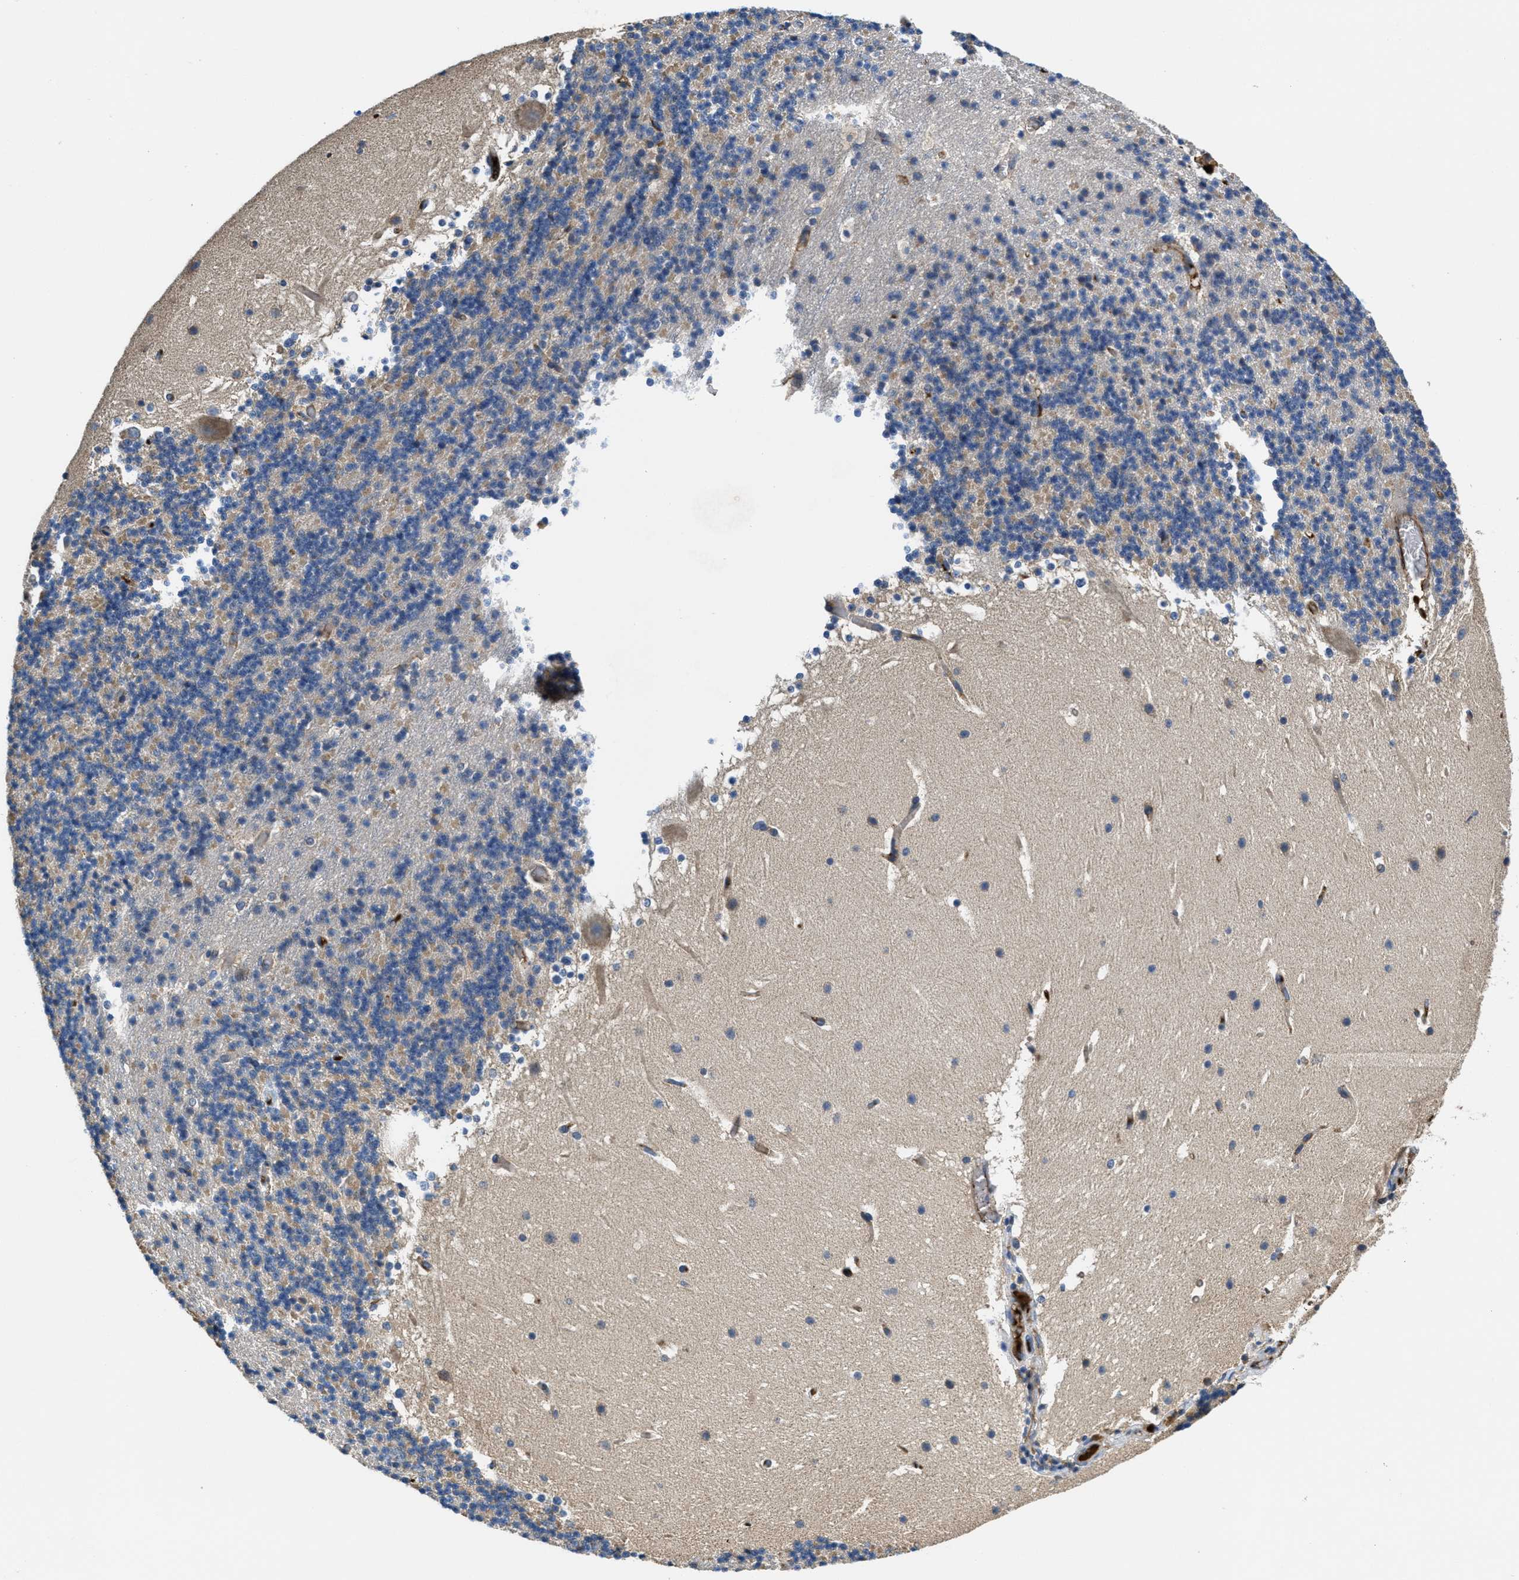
{"staining": {"intensity": "weak", "quantity": "25%-75%", "location": "cytoplasmic/membranous"}, "tissue": "cerebellum", "cell_type": "Cells in granular layer", "image_type": "normal", "snomed": [{"axis": "morphology", "description": "Normal tissue, NOS"}, {"axis": "topography", "description": "Cerebellum"}], "caption": "Immunohistochemistry (IHC) histopathology image of benign human cerebellum stained for a protein (brown), which demonstrates low levels of weak cytoplasmic/membranous positivity in about 25%-75% of cells in granular layer.", "gene": "GALK1", "patient": {"sex": "male", "age": 45}}